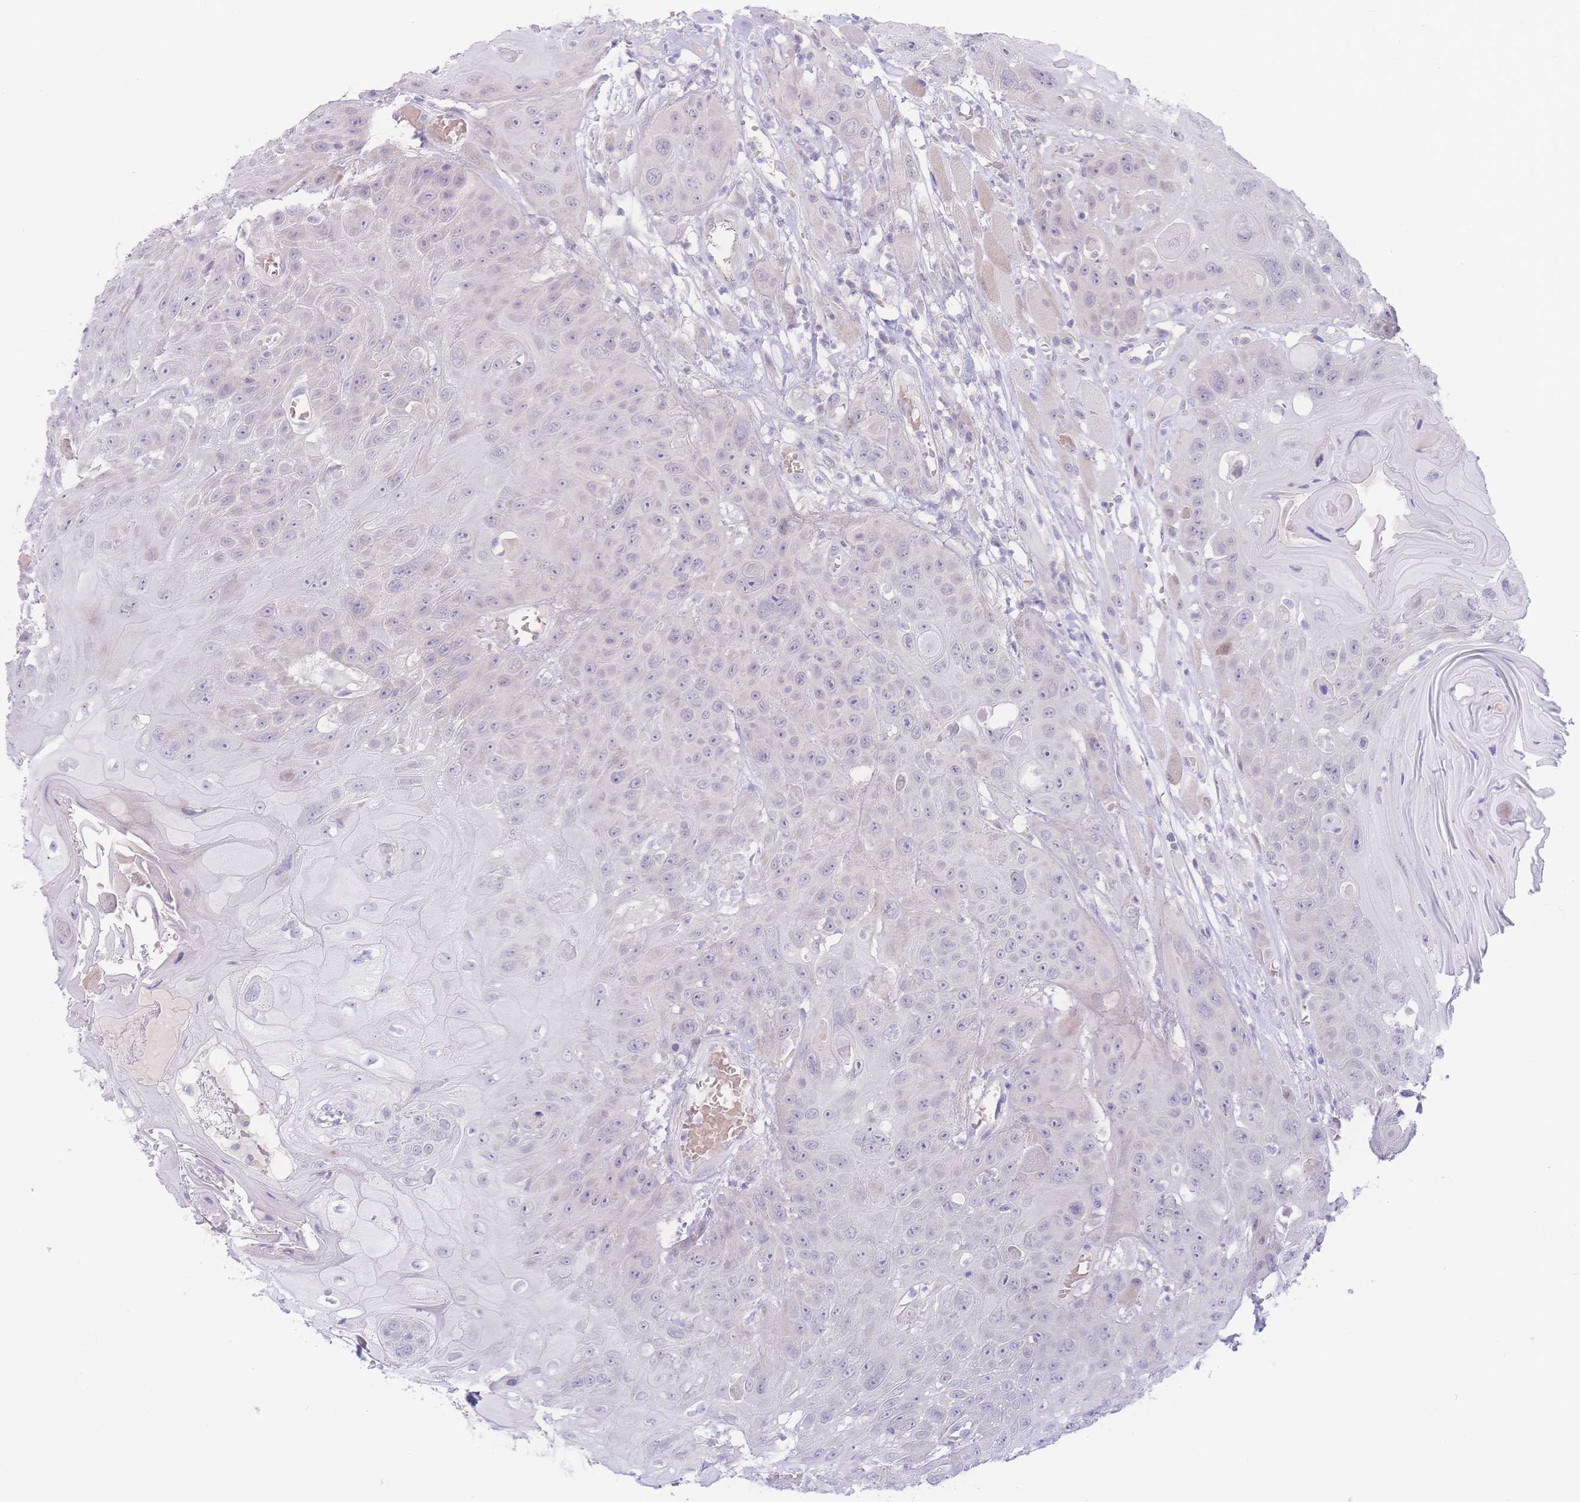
{"staining": {"intensity": "negative", "quantity": "none", "location": "none"}, "tissue": "head and neck cancer", "cell_type": "Tumor cells", "image_type": "cancer", "snomed": [{"axis": "morphology", "description": "Squamous cell carcinoma, NOS"}, {"axis": "topography", "description": "Head-Neck"}], "caption": "Micrograph shows no significant protein positivity in tumor cells of squamous cell carcinoma (head and neck). The staining is performed using DAB (3,3'-diaminobenzidine) brown chromogen with nuclei counter-stained in using hematoxylin.", "gene": "PRSS22", "patient": {"sex": "female", "age": 59}}